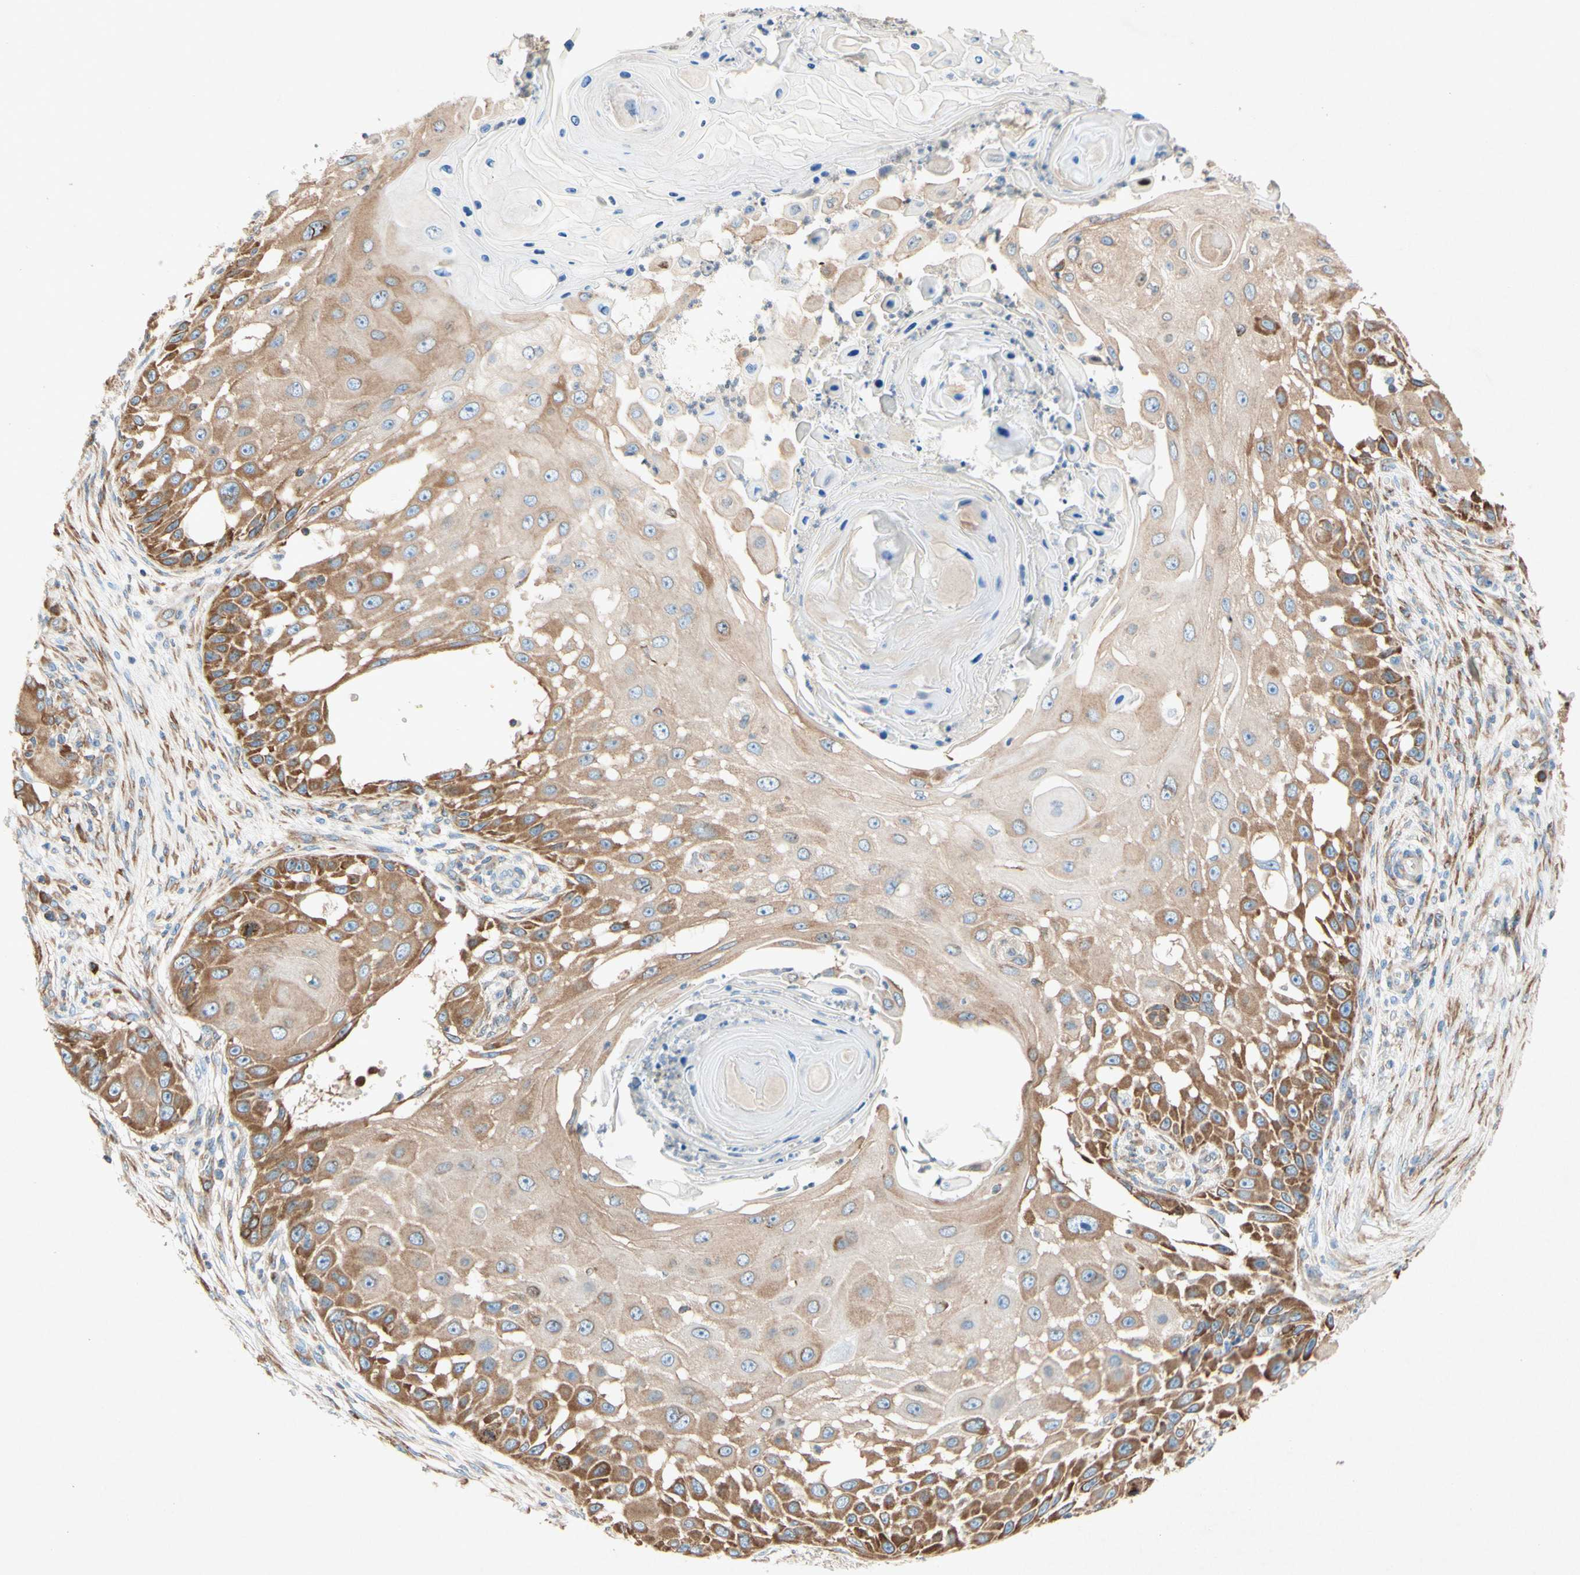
{"staining": {"intensity": "moderate", "quantity": ">75%", "location": "cytoplasmic/membranous"}, "tissue": "skin cancer", "cell_type": "Tumor cells", "image_type": "cancer", "snomed": [{"axis": "morphology", "description": "Squamous cell carcinoma, NOS"}, {"axis": "topography", "description": "Skin"}], "caption": "Squamous cell carcinoma (skin) stained with a brown dye demonstrates moderate cytoplasmic/membranous positive expression in approximately >75% of tumor cells.", "gene": "PABPC1", "patient": {"sex": "female", "age": 44}}